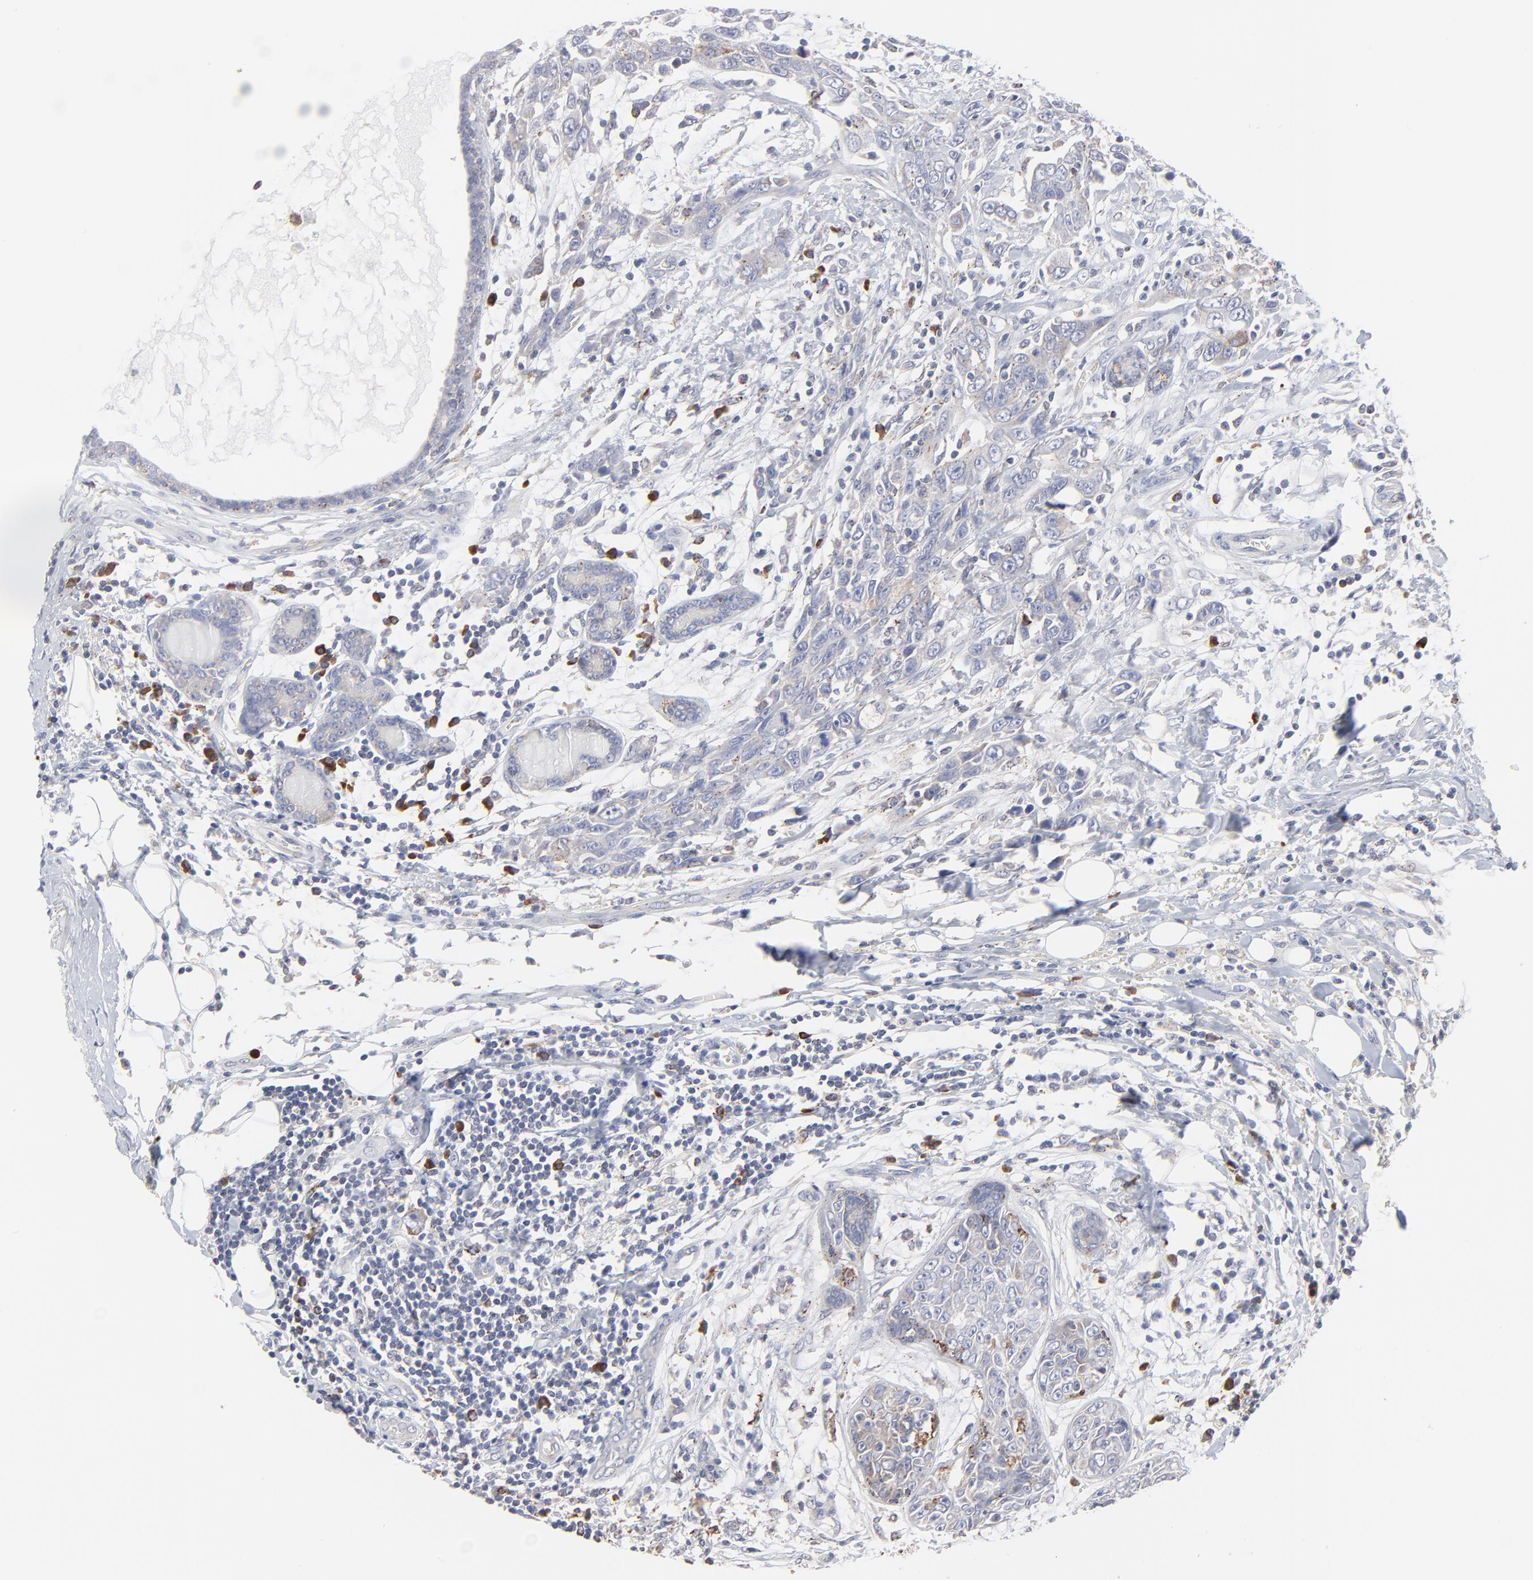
{"staining": {"intensity": "moderate", "quantity": ">75%", "location": "cytoplasmic/membranous"}, "tissue": "breast cancer", "cell_type": "Tumor cells", "image_type": "cancer", "snomed": [{"axis": "morphology", "description": "Duct carcinoma"}, {"axis": "topography", "description": "Breast"}], "caption": "IHC photomicrograph of neoplastic tissue: human breast cancer (intraductal carcinoma) stained using IHC shows medium levels of moderate protein expression localized specifically in the cytoplasmic/membranous of tumor cells, appearing as a cytoplasmic/membranous brown color.", "gene": "TRIM22", "patient": {"sex": "female", "age": 50}}